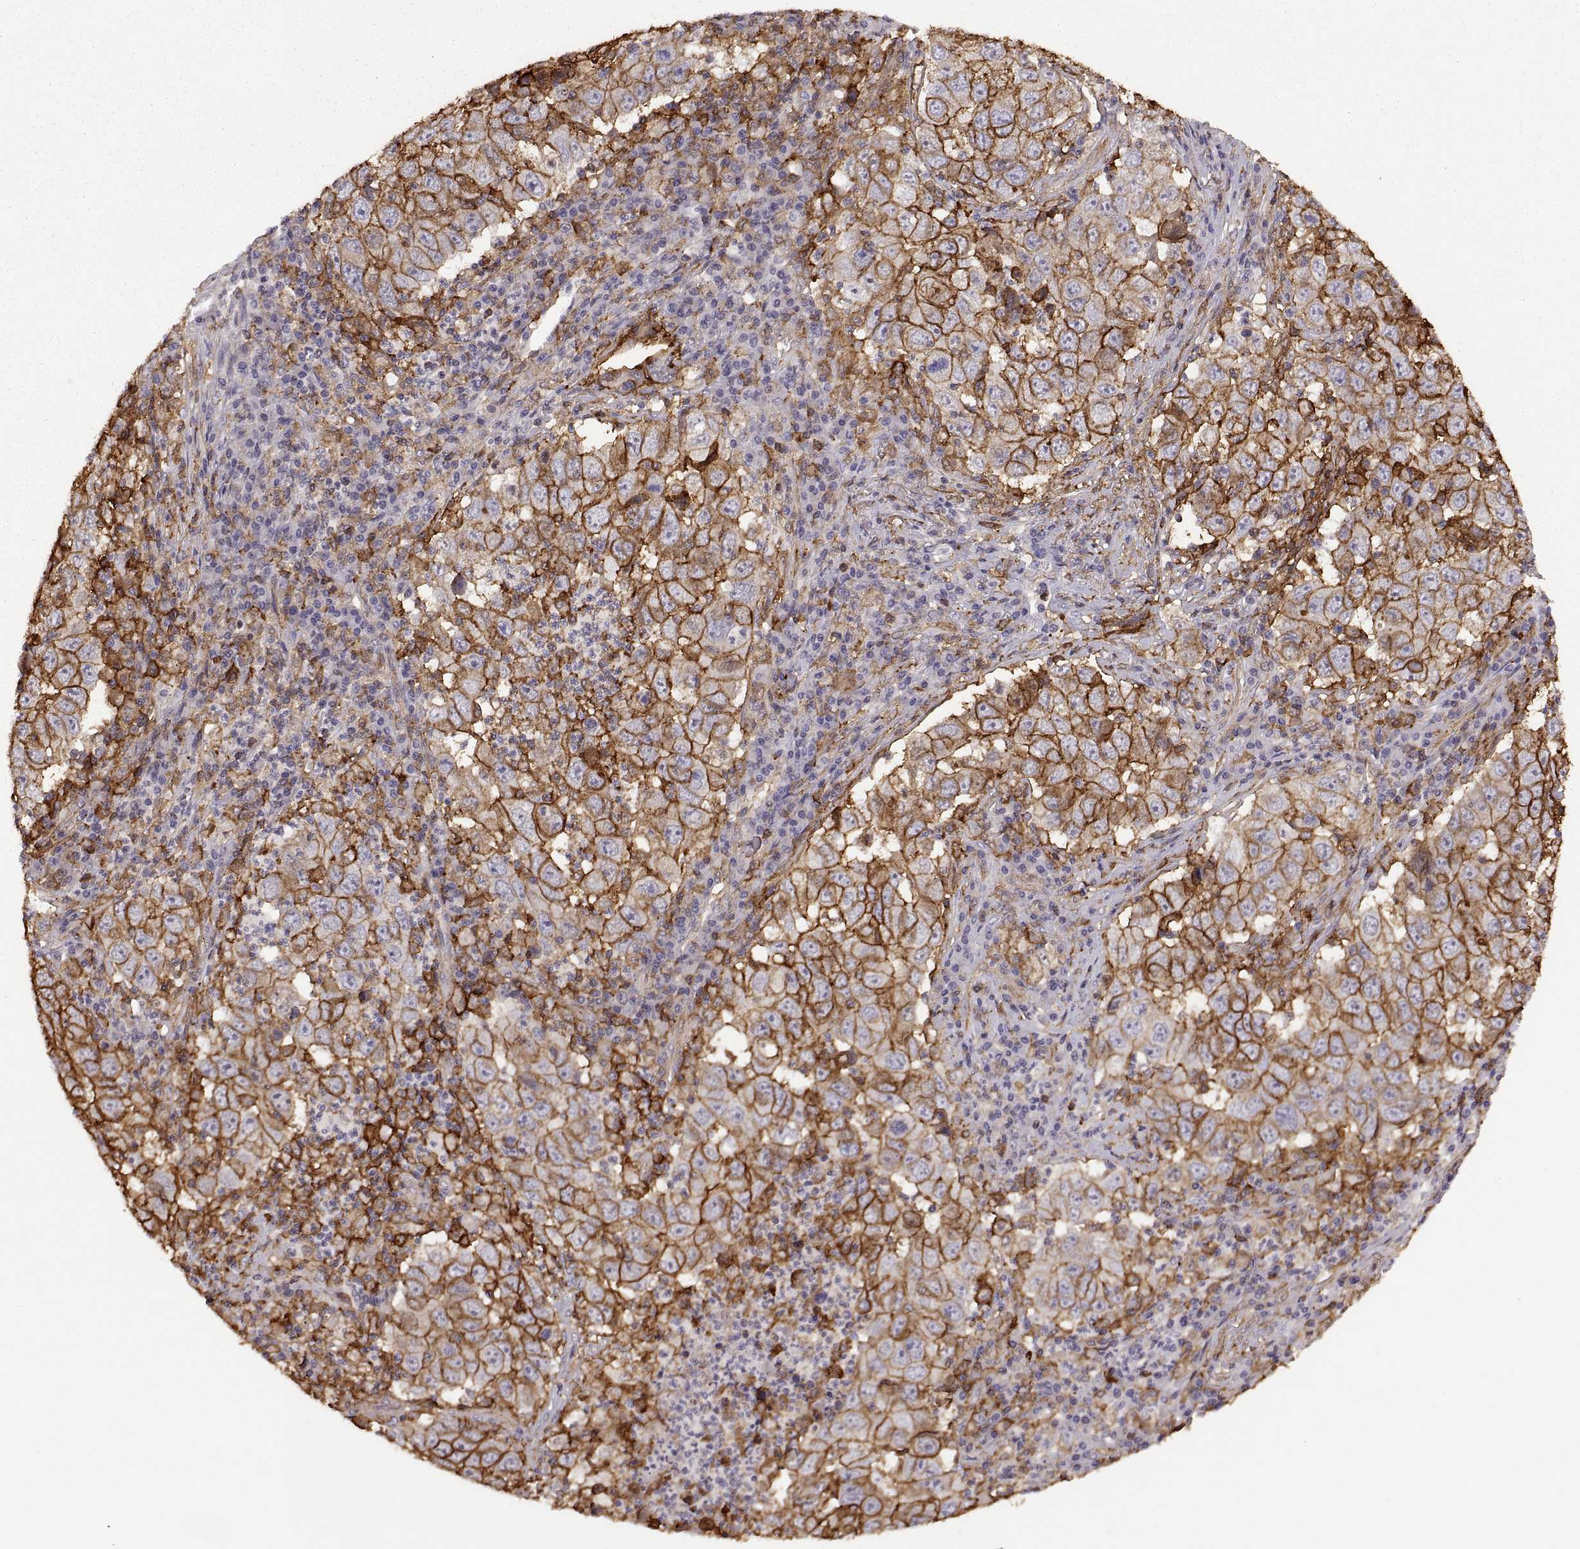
{"staining": {"intensity": "strong", "quantity": ">75%", "location": "cytoplasmic/membranous"}, "tissue": "lung cancer", "cell_type": "Tumor cells", "image_type": "cancer", "snomed": [{"axis": "morphology", "description": "Adenocarcinoma, NOS"}, {"axis": "topography", "description": "Lung"}], "caption": "Immunohistochemistry (IHC) of human lung adenocarcinoma shows high levels of strong cytoplasmic/membranous positivity in about >75% of tumor cells.", "gene": "S100A10", "patient": {"sex": "male", "age": 73}}